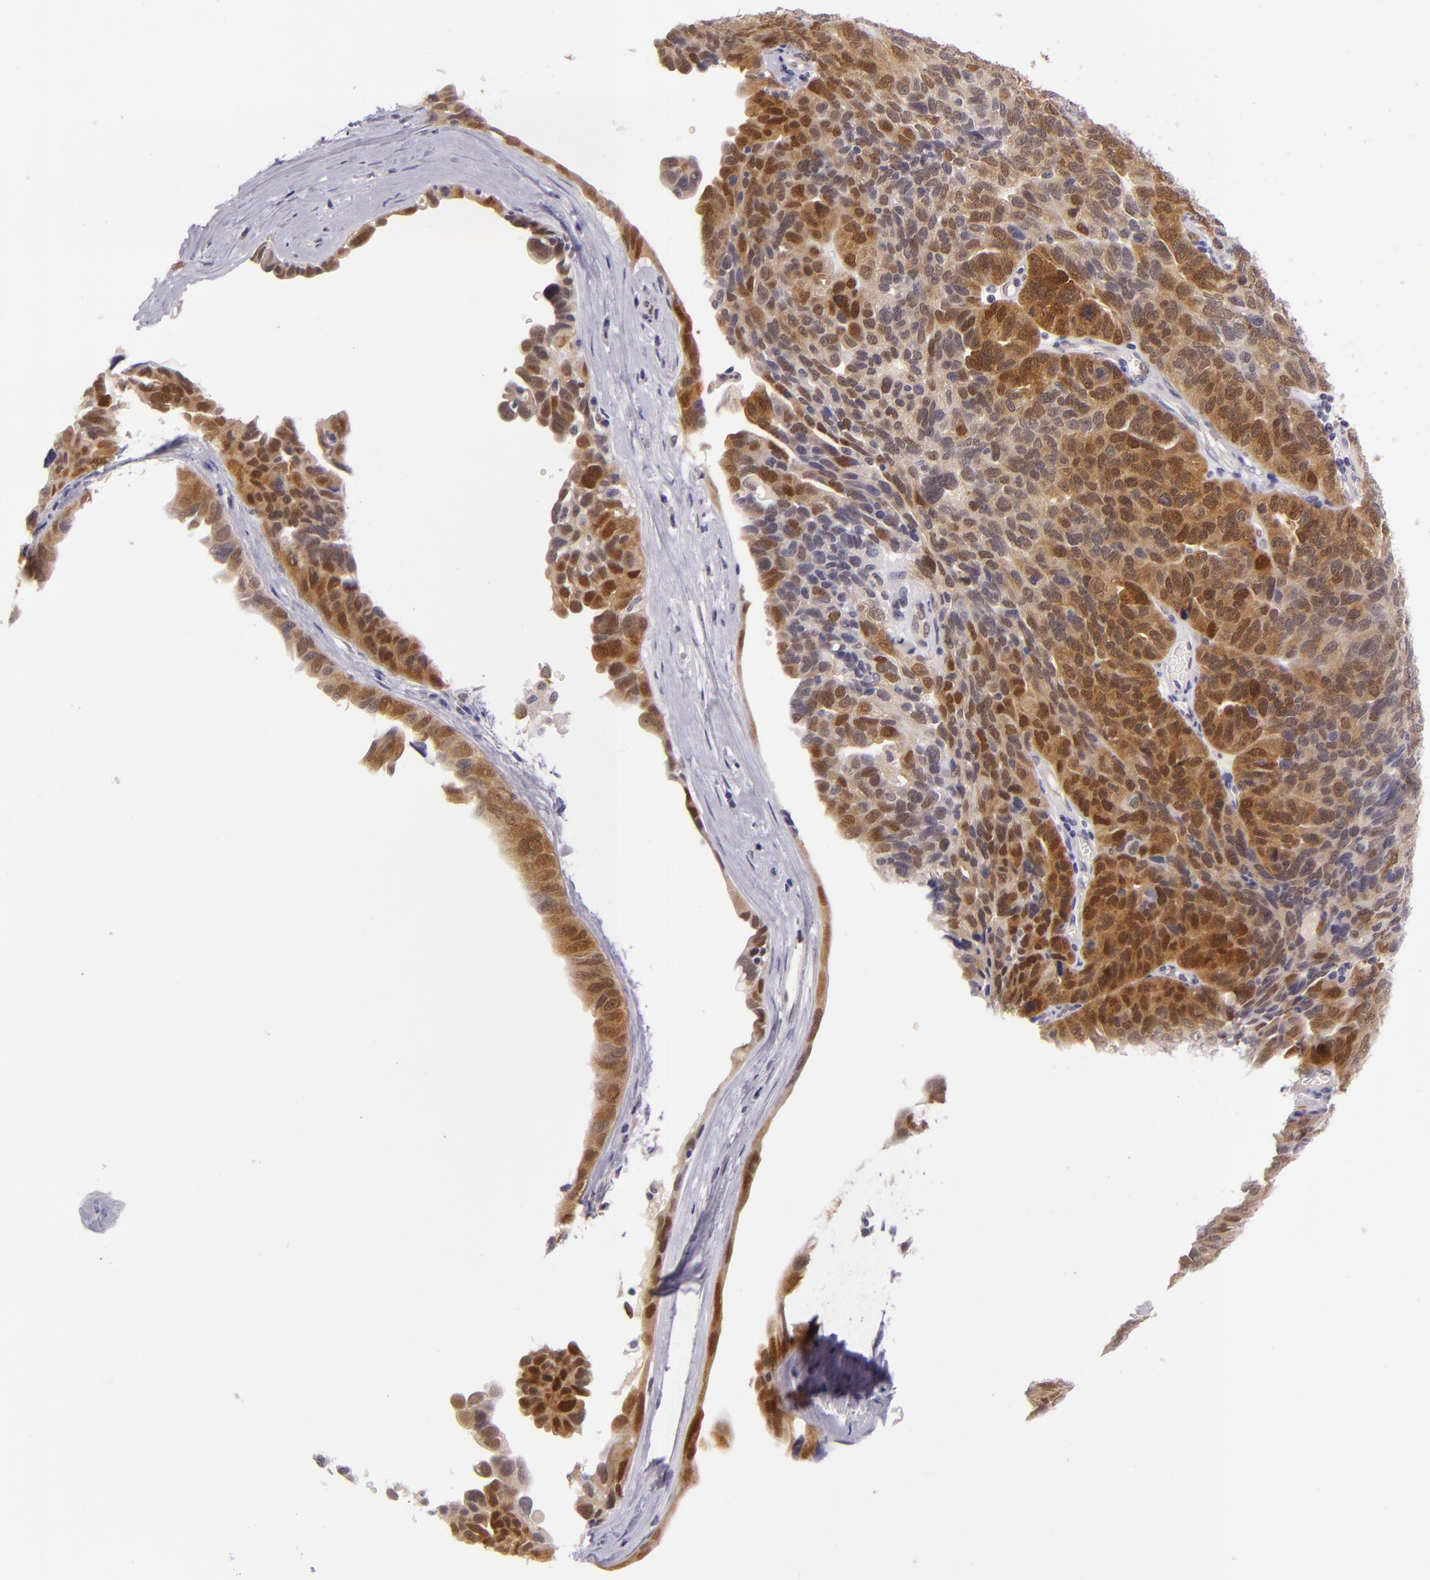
{"staining": {"intensity": "strong", "quantity": ">75%", "location": "cytoplasmic/membranous,nuclear"}, "tissue": "ovarian cancer", "cell_type": "Tumor cells", "image_type": "cancer", "snomed": [{"axis": "morphology", "description": "Cystadenocarcinoma, serous, NOS"}, {"axis": "topography", "description": "Ovary"}], "caption": "Immunohistochemistry (IHC) of human ovarian cancer reveals high levels of strong cytoplasmic/membranous and nuclear expression in about >75% of tumor cells.", "gene": "CSE1L", "patient": {"sex": "female", "age": 64}}